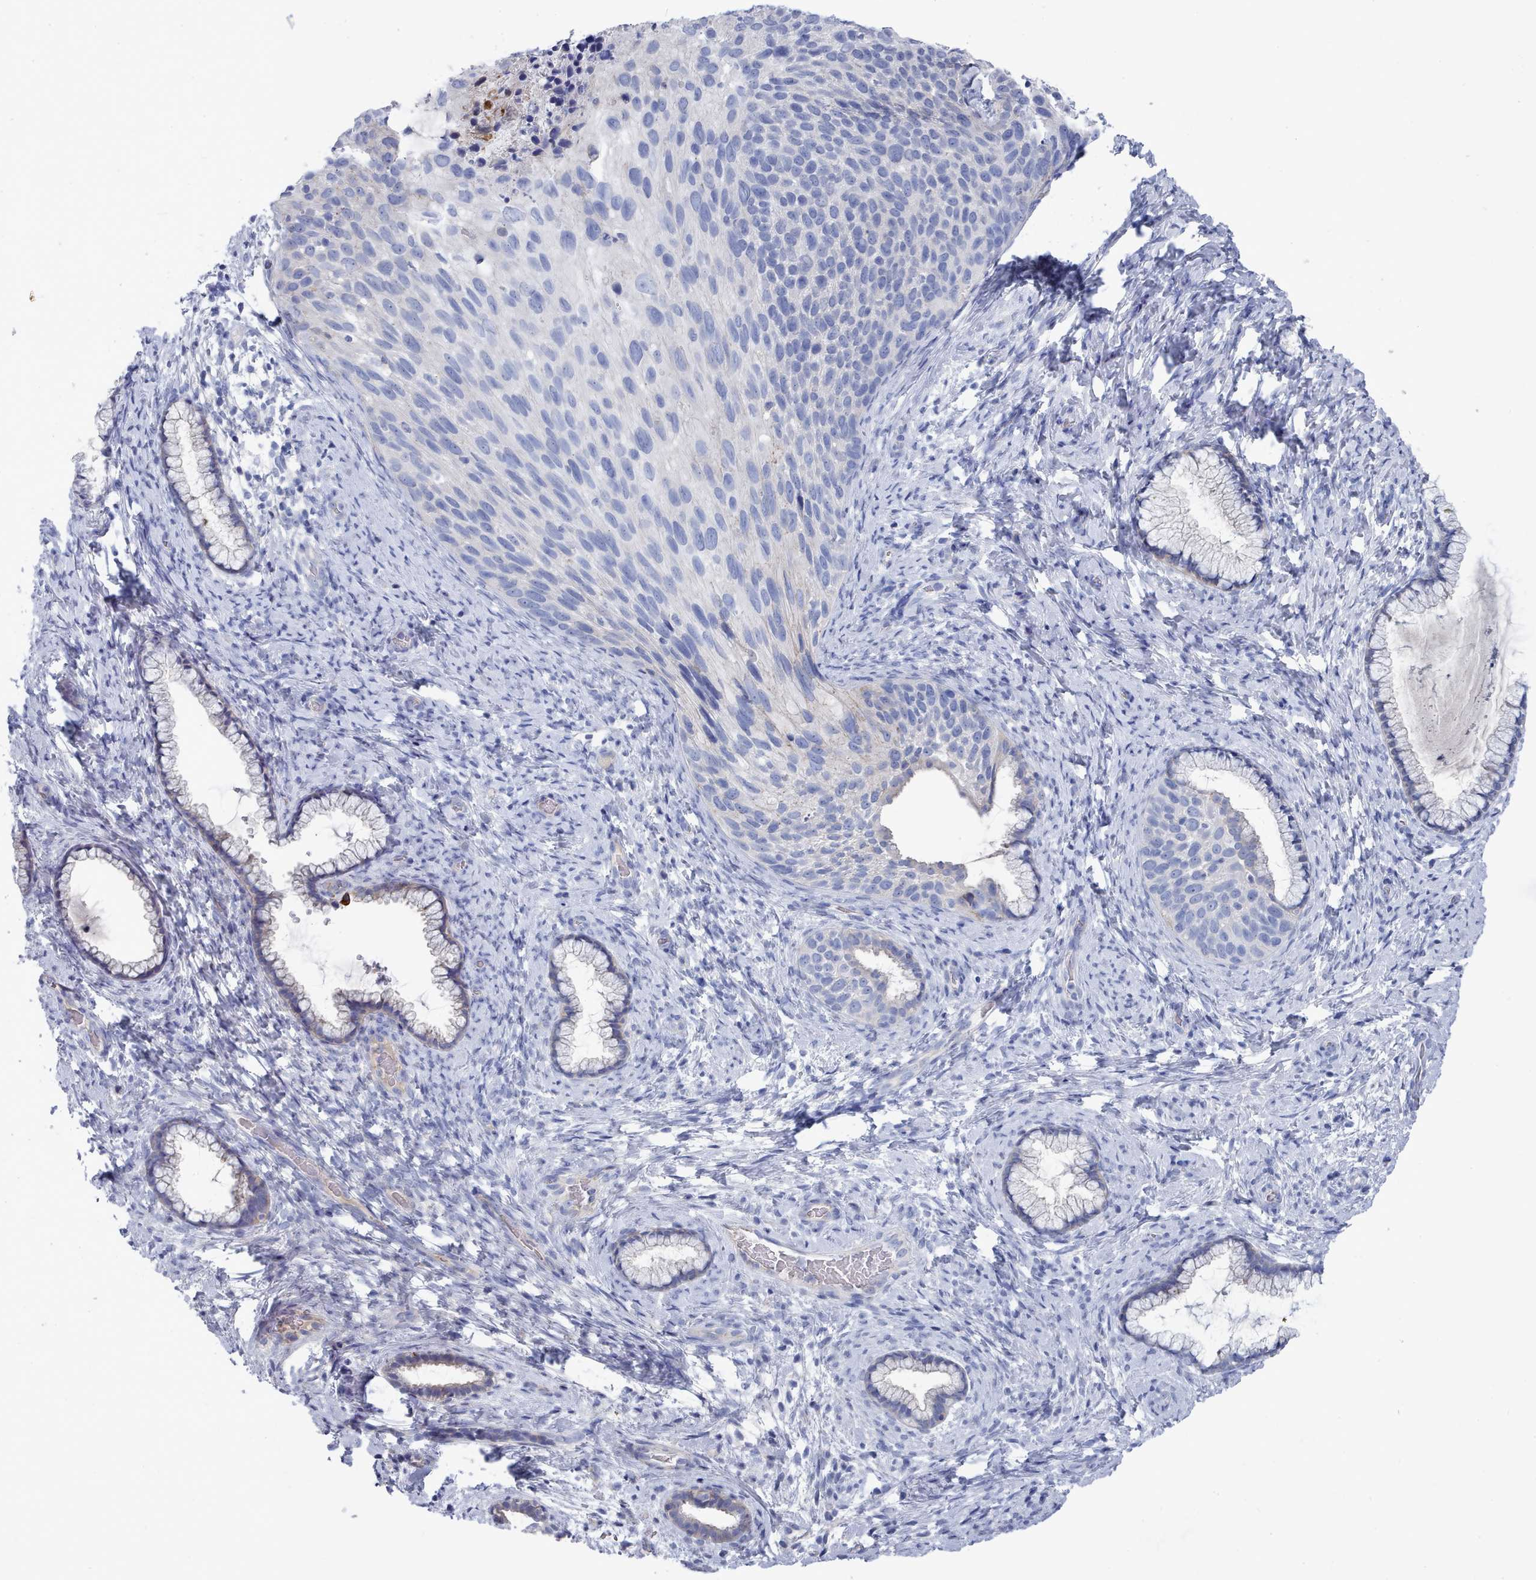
{"staining": {"intensity": "negative", "quantity": "none", "location": "none"}, "tissue": "cervical cancer", "cell_type": "Tumor cells", "image_type": "cancer", "snomed": [{"axis": "morphology", "description": "Squamous cell carcinoma, NOS"}, {"axis": "topography", "description": "Cervix"}], "caption": "Tumor cells are negative for protein expression in human squamous cell carcinoma (cervical).", "gene": "PDE4C", "patient": {"sex": "female", "age": 80}}